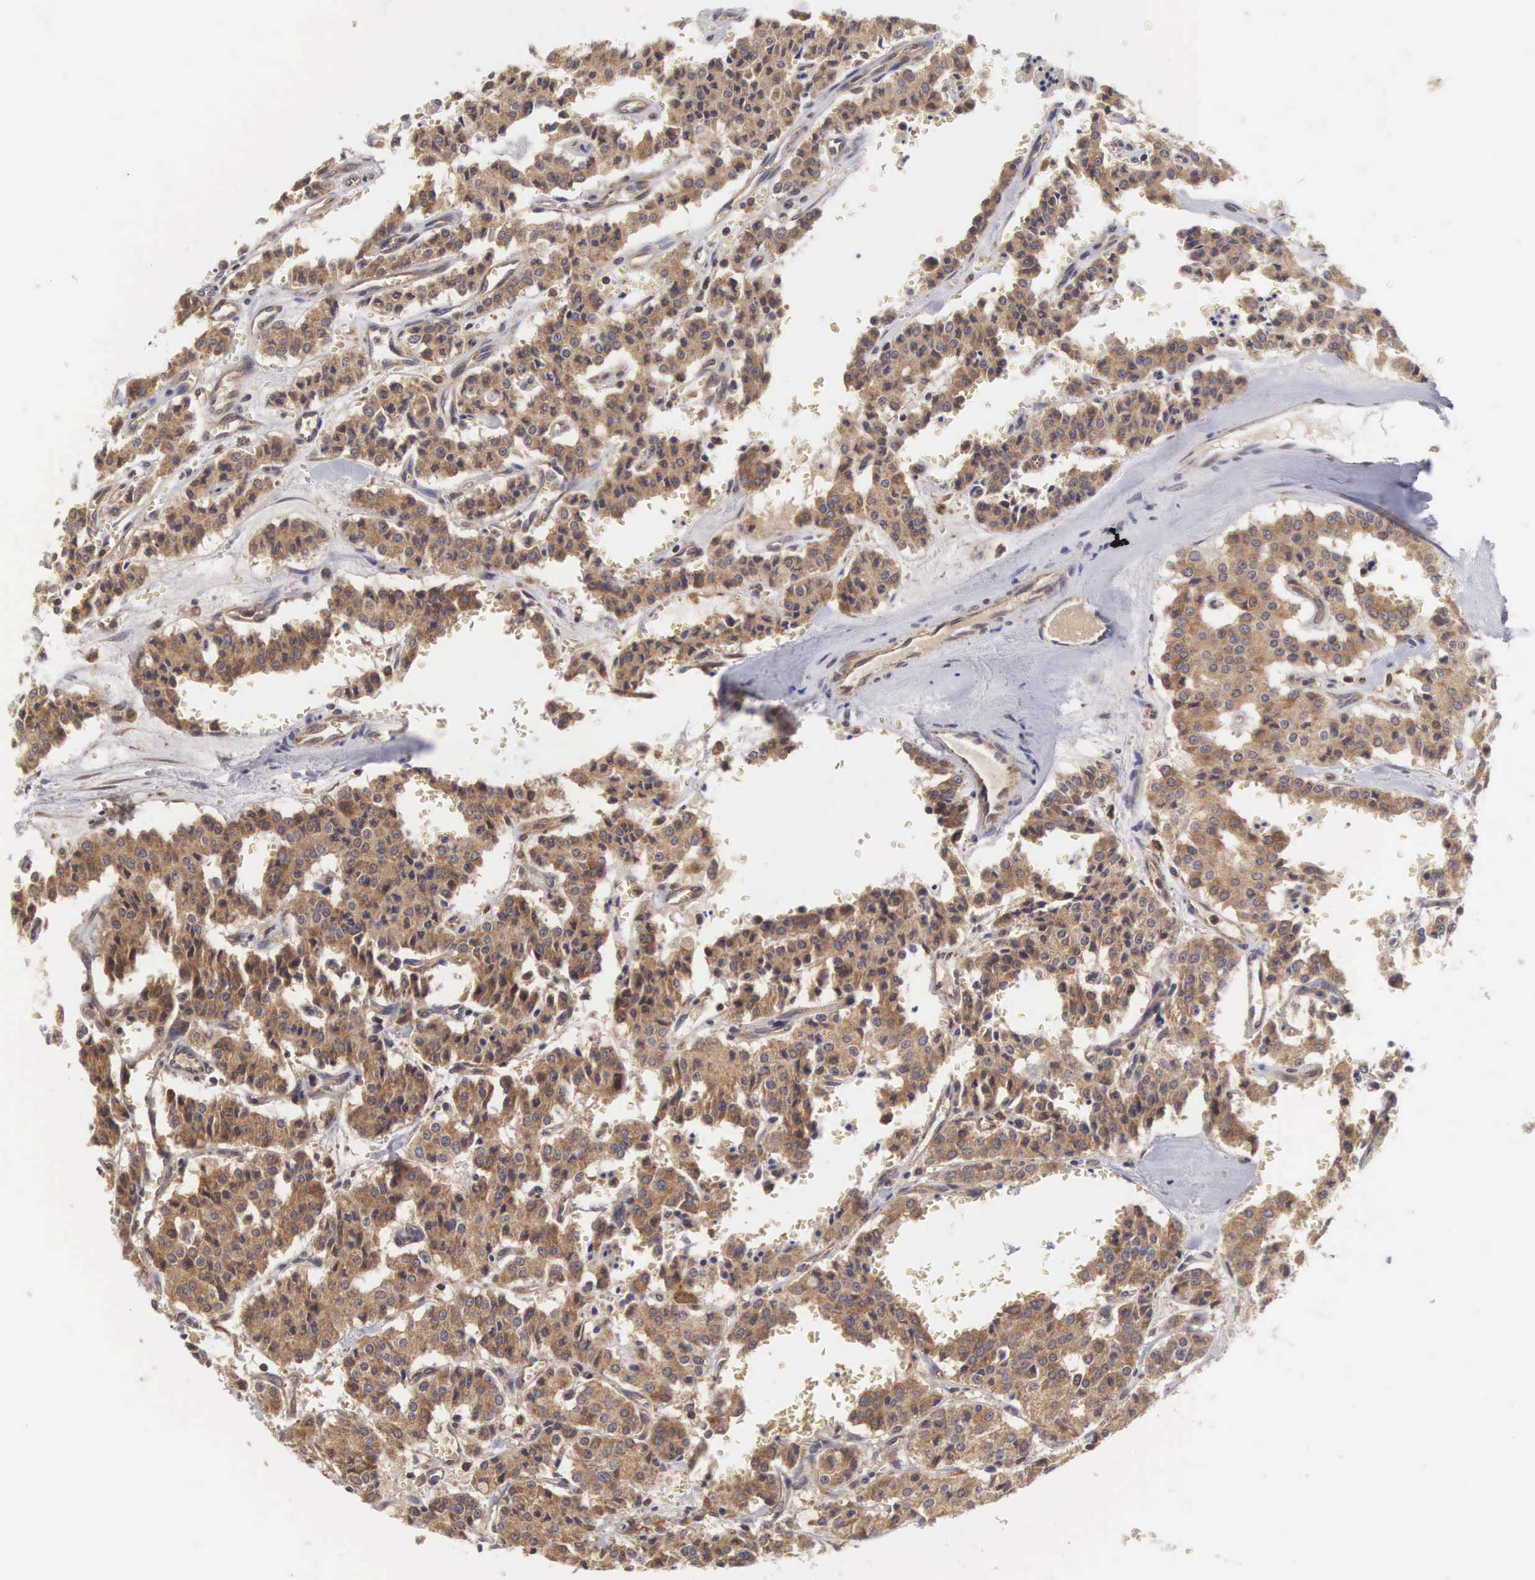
{"staining": {"intensity": "moderate", "quantity": ">75%", "location": "cytoplasmic/membranous"}, "tissue": "carcinoid", "cell_type": "Tumor cells", "image_type": "cancer", "snomed": [{"axis": "morphology", "description": "Carcinoid, malignant, NOS"}, {"axis": "topography", "description": "Bronchus"}], "caption": "Immunohistochemical staining of carcinoid (malignant) shows moderate cytoplasmic/membranous protein expression in approximately >75% of tumor cells.", "gene": "DHRS1", "patient": {"sex": "male", "age": 55}}